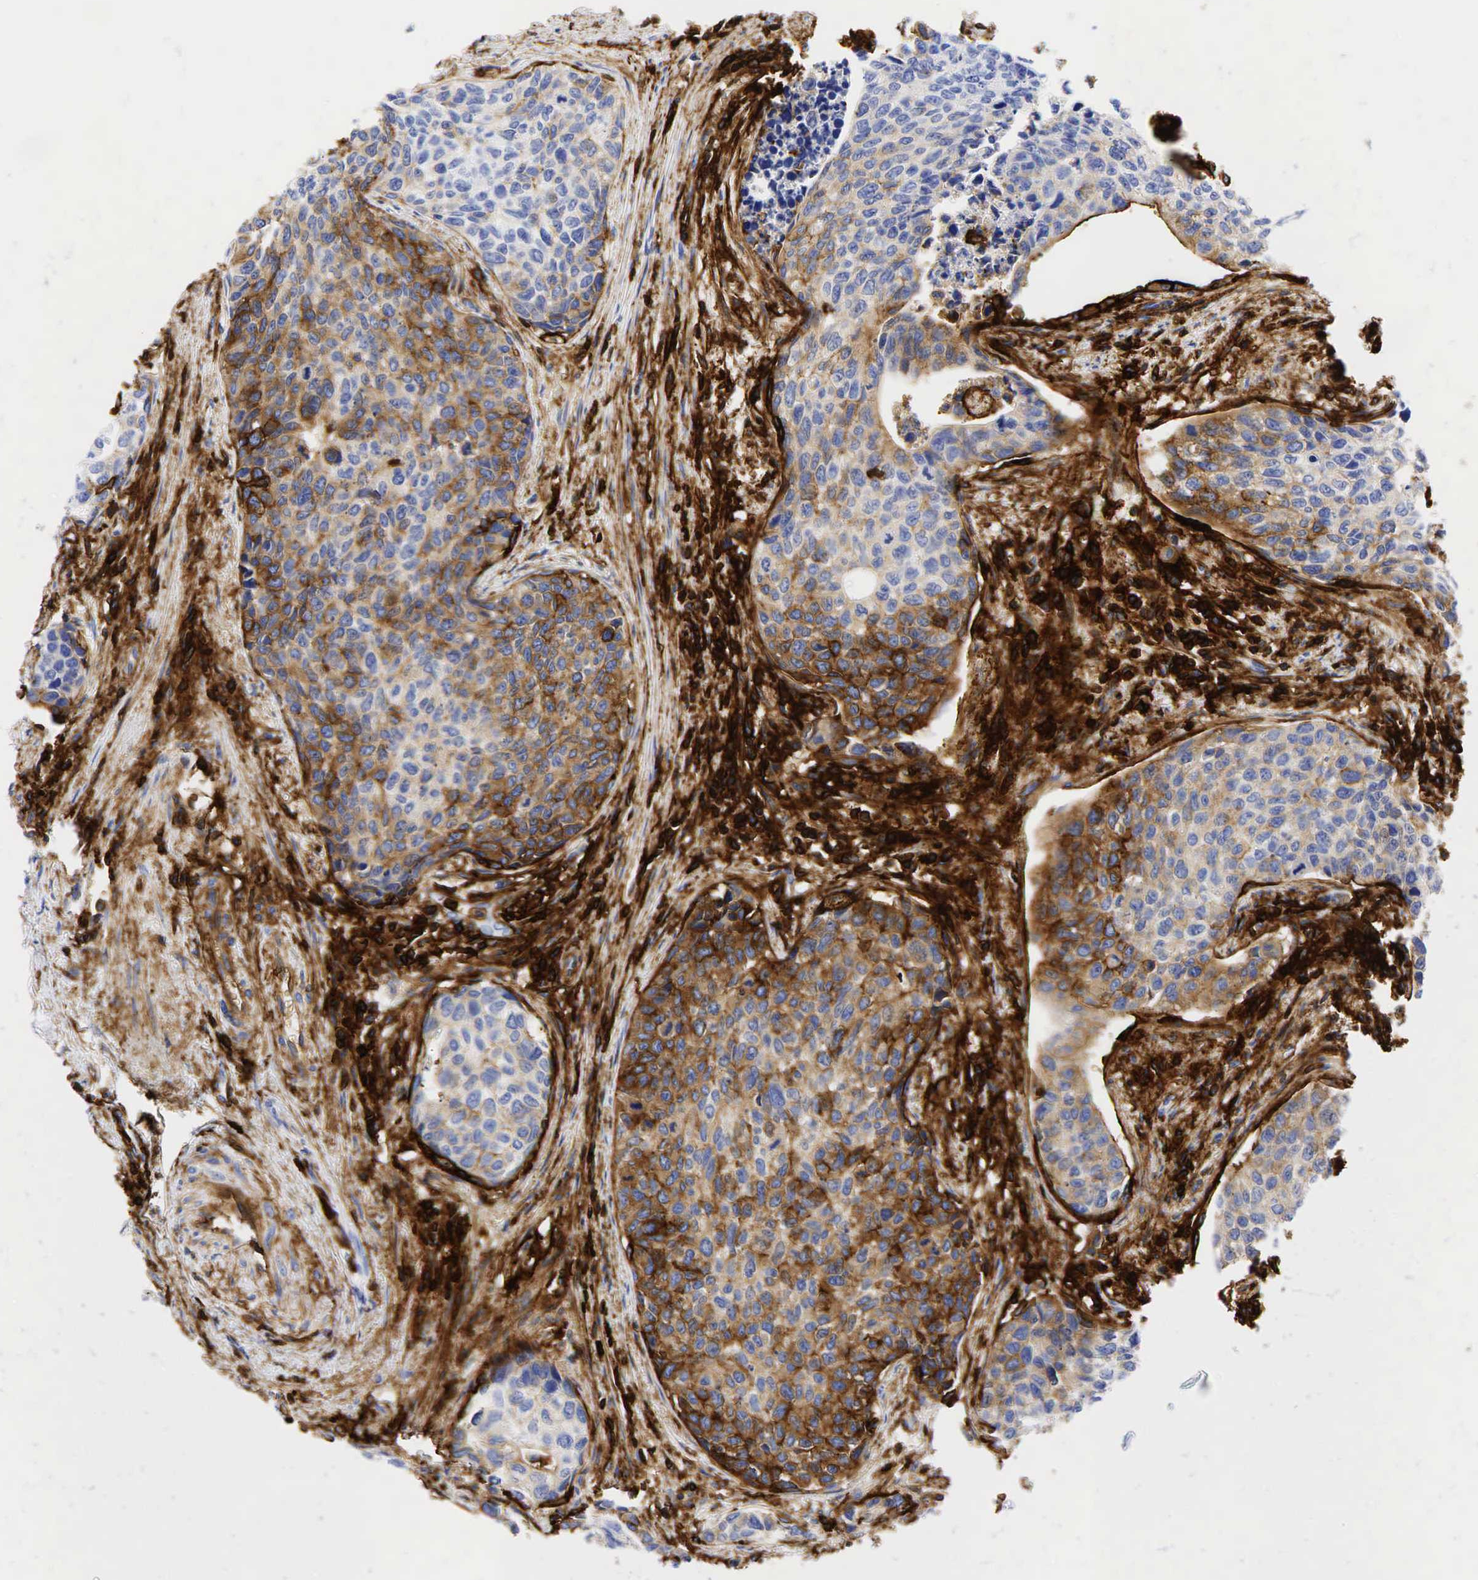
{"staining": {"intensity": "weak", "quantity": "25%-75%", "location": "cytoplasmic/membranous"}, "tissue": "urothelial cancer", "cell_type": "Tumor cells", "image_type": "cancer", "snomed": [{"axis": "morphology", "description": "Urothelial carcinoma, High grade"}, {"axis": "topography", "description": "Urinary bladder"}], "caption": "Protein analysis of urothelial carcinoma (high-grade) tissue reveals weak cytoplasmic/membranous expression in about 25%-75% of tumor cells. (DAB IHC, brown staining for protein, blue staining for nuclei).", "gene": "CD44", "patient": {"sex": "male", "age": 81}}